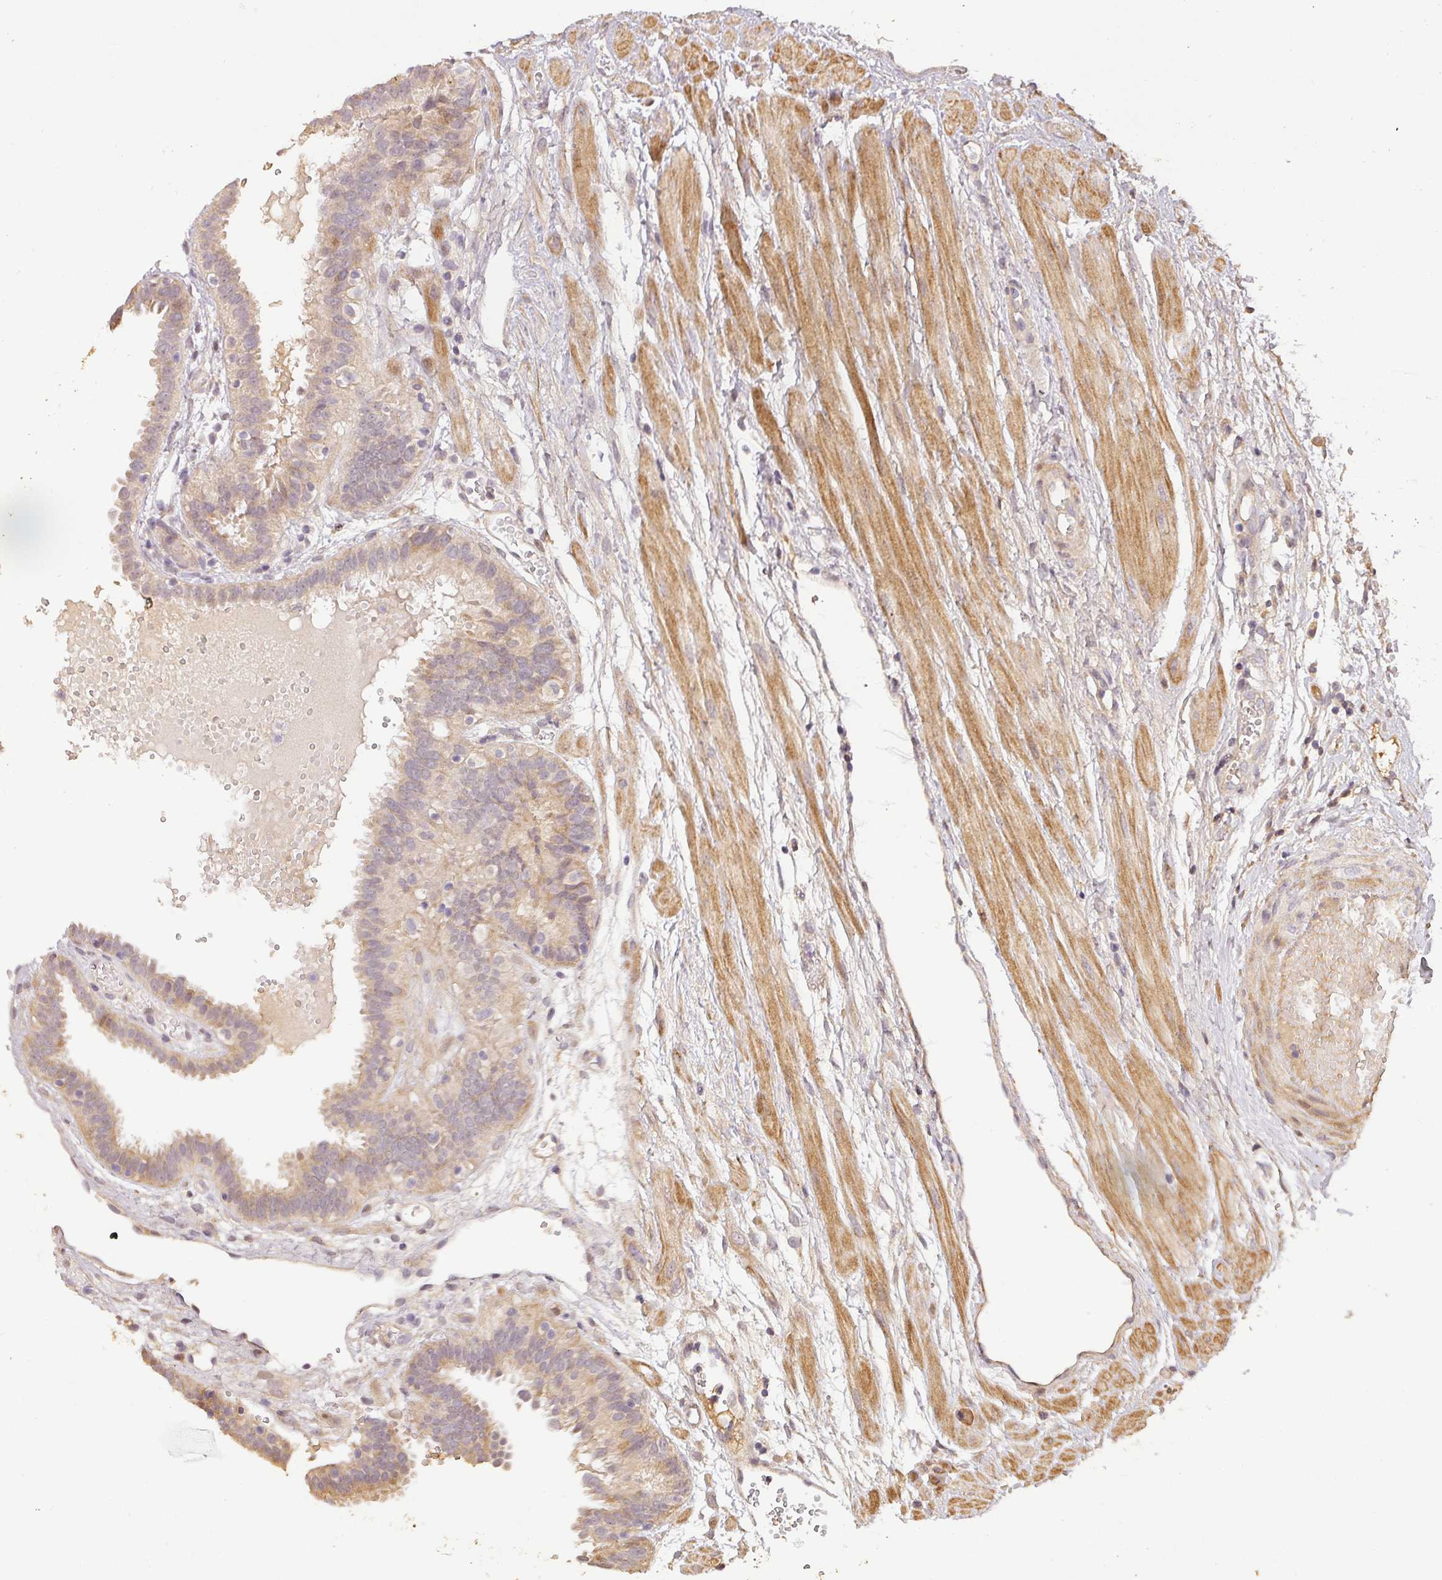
{"staining": {"intensity": "weak", "quantity": "25%-75%", "location": "cytoplasmic/membranous"}, "tissue": "fallopian tube", "cell_type": "Glandular cells", "image_type": "normal", "snomed": [{"axis": "morphology", "description": "Normal tissue, NOS"}, {"axis": "topography", "description": "Fallopian tube"}], "caption": "A photomicrograph showing weak cytoplasmic/membranous staining in about 25%-75% of glandular cells in benign fallopian tube, as visualized by brown immunohistochemical staining.", "gene": "BPIFB3", "patient": {"sex": "female", "age": 37}}